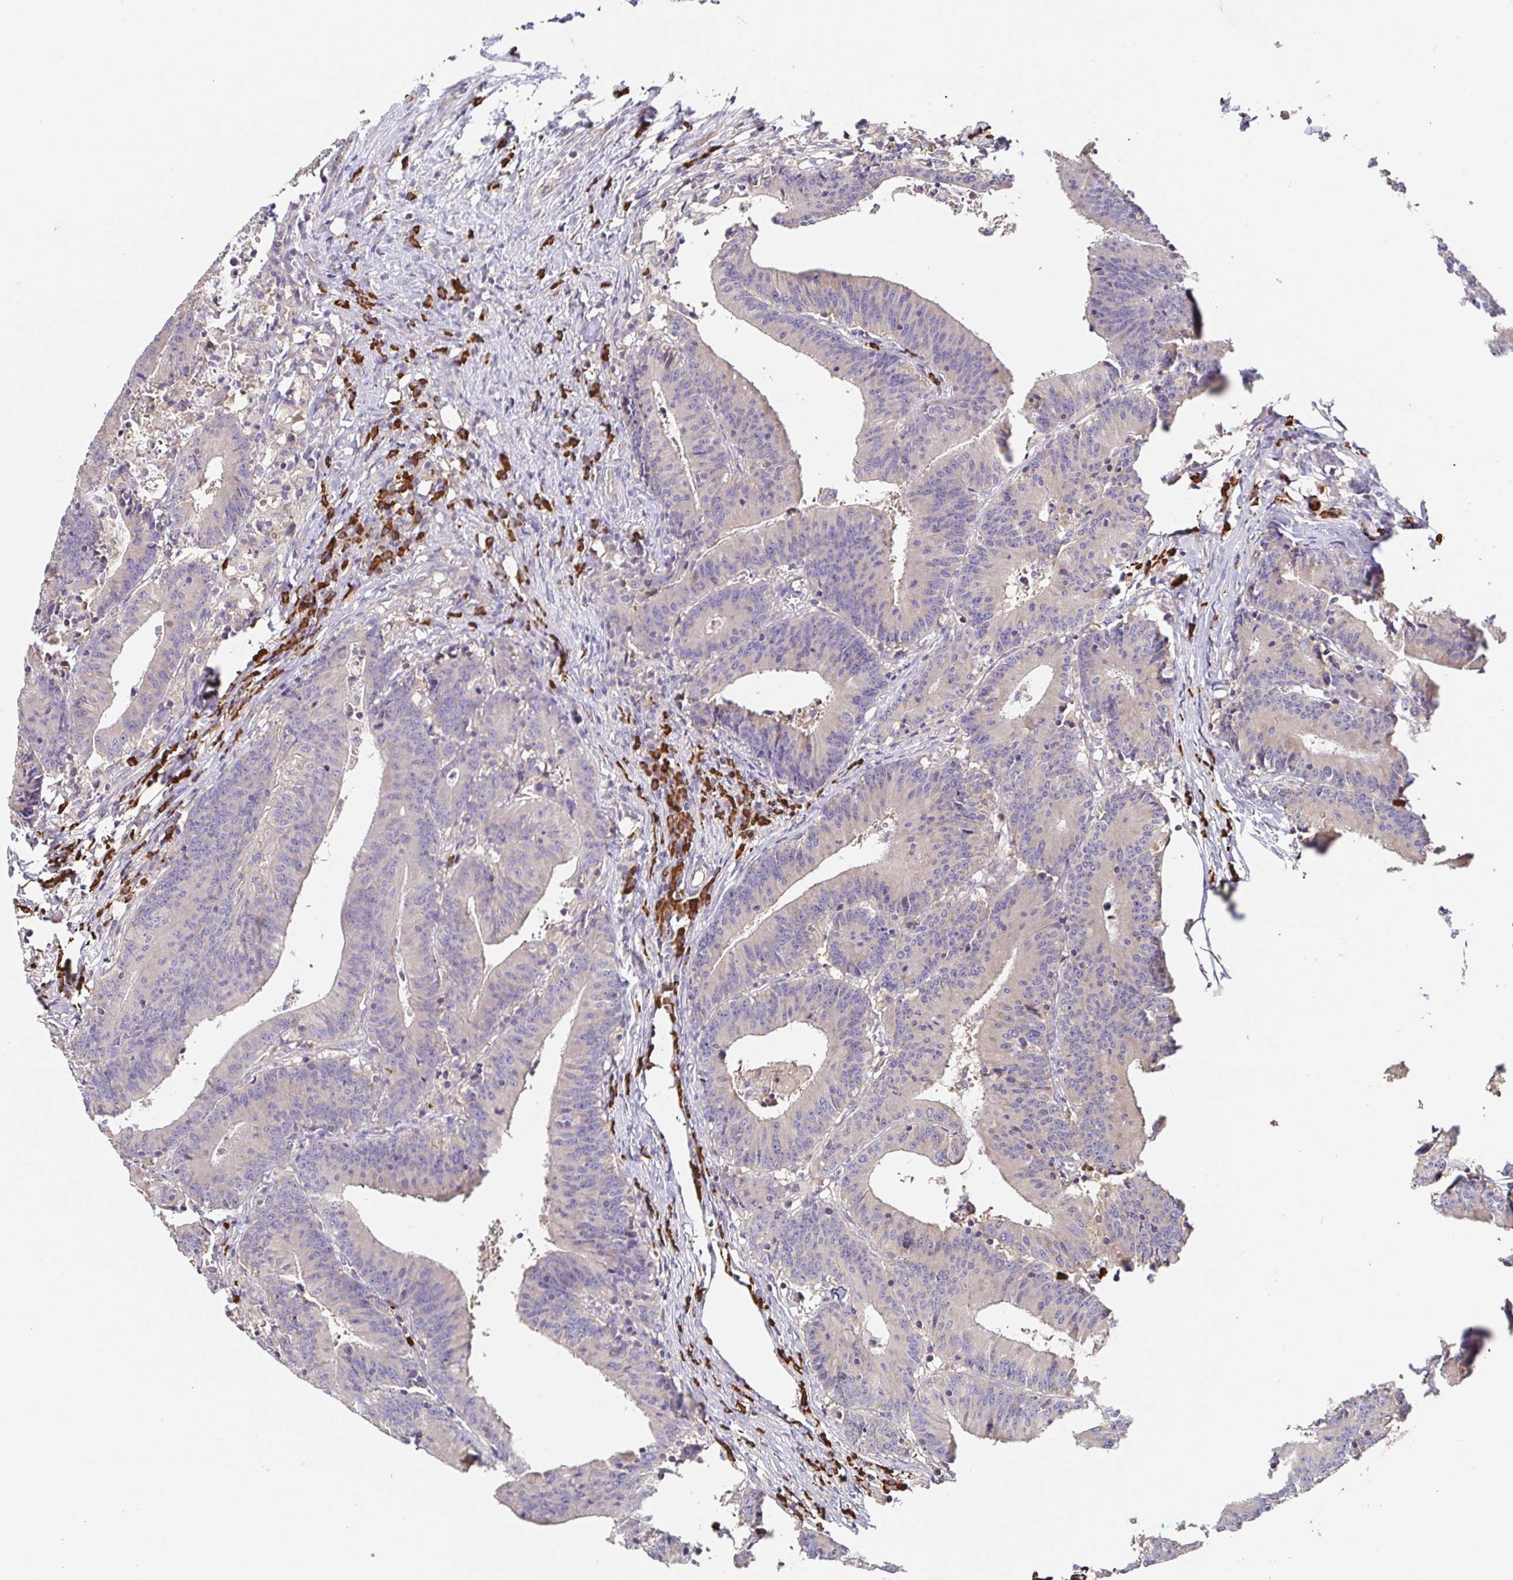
{"staining": {"intensity": "negative", "quantity": "none", "location": "none"}, "tissue": "colorectal cancer", "cell_type": "Tumor cells", "image_type": "cancer", "snomed": [{"axis": "morphology", "description": "Adenocarcinoma, NOS"}, {"axis": "topography", "description": "Colon"}], "caption": "IHC image of neoplastic tissue: human colorectal cancer stained with DAB (3,3'-diaminobenzidine) demonstrates no significant protein staining in tumor cells.", "gene": "HAGH", "patient": {"sex": "female", "age": 78}}